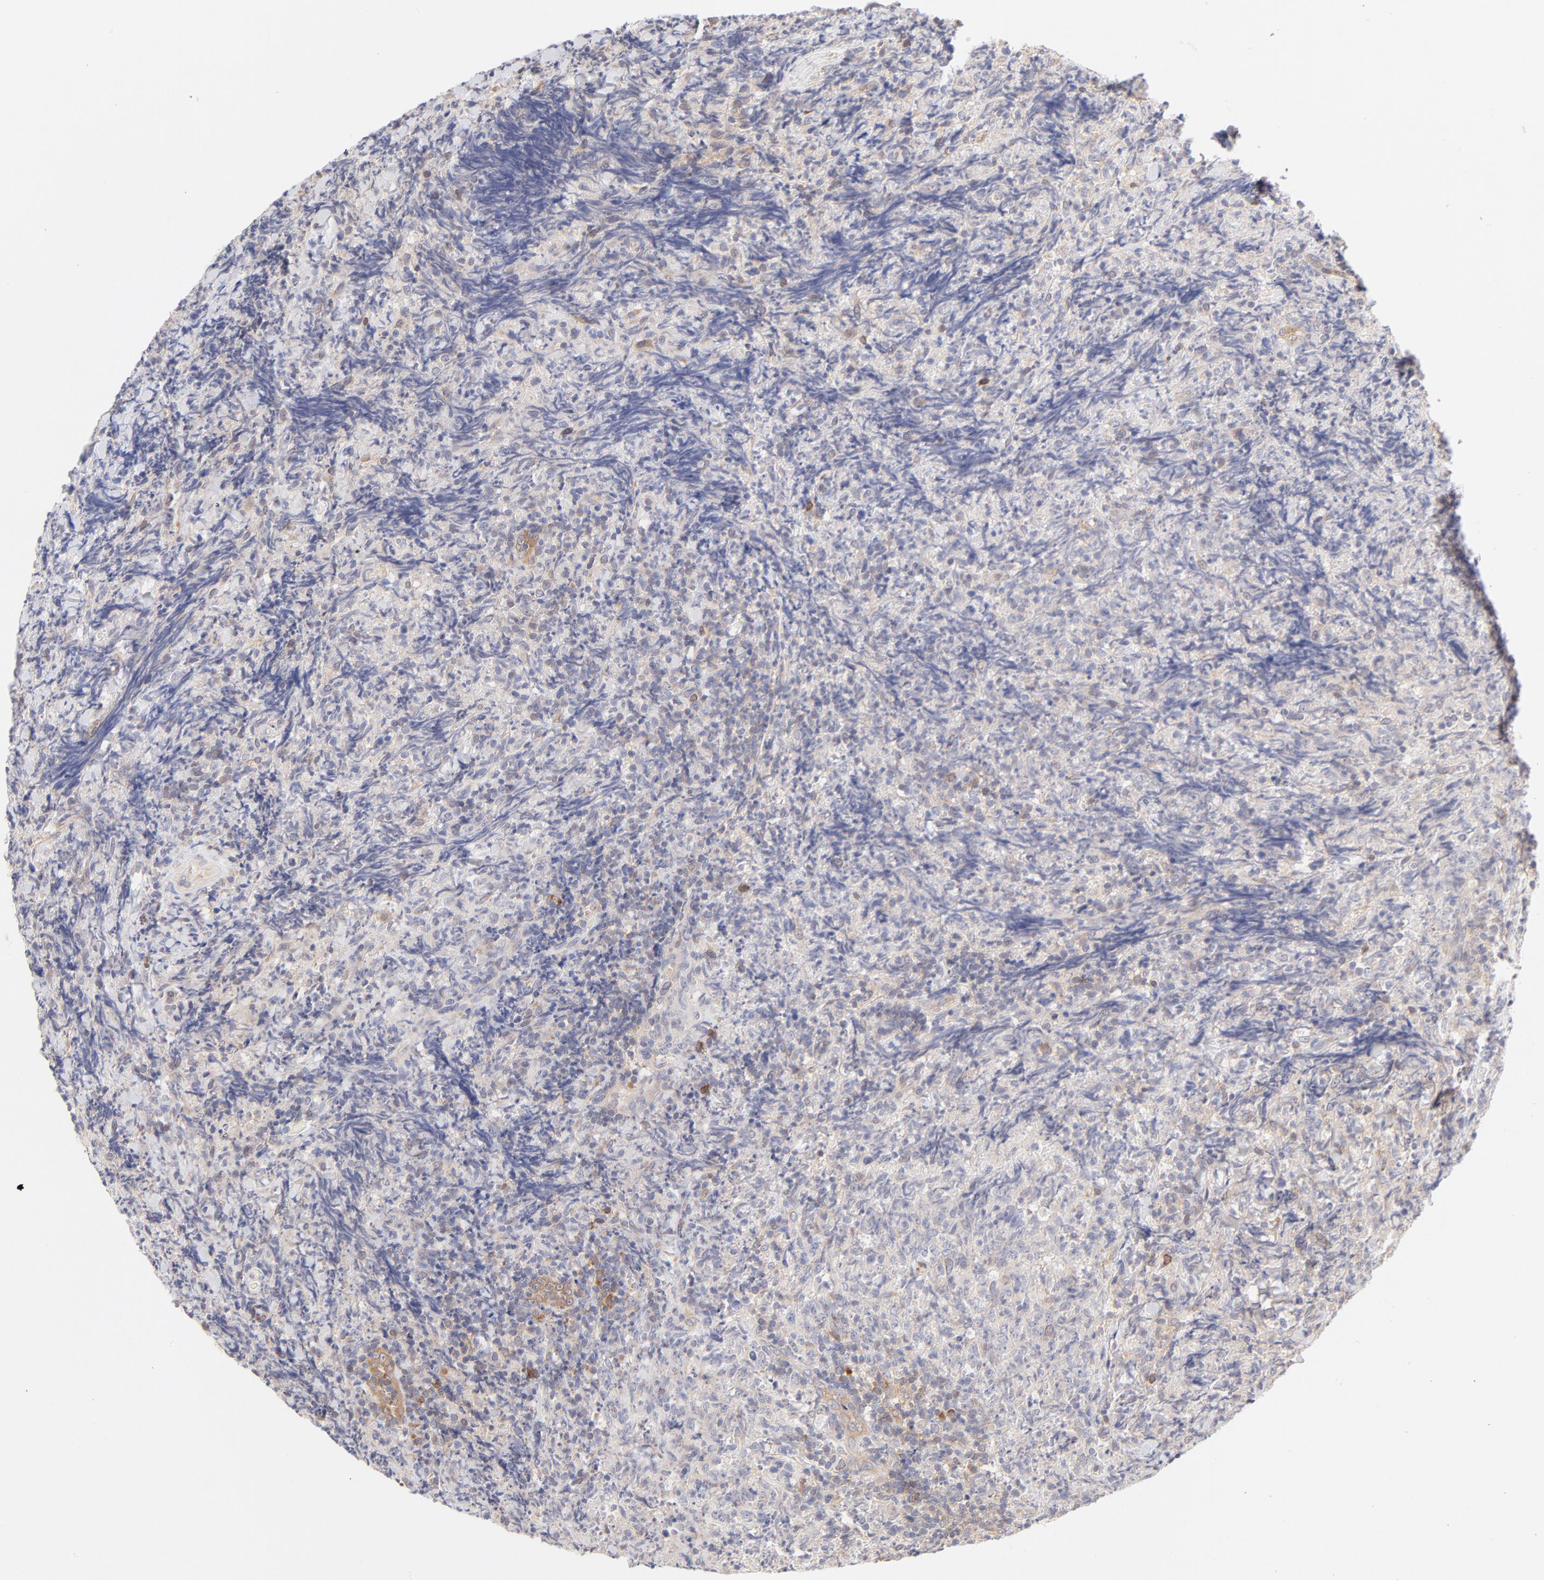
{"staining": {"intensity": "weak", "quantity": ">75%", "location": "cytoplasmic/membranous"}, "tissue": "lymphoma", "cell_type": "Tumor cells", "image_type": "cancer", "snomed": [{"axis": "morphology", "description": "Malignant lymphoma, non-Hodgkin's type, High grade"}, {"axis": "topography", "description": "Tonsil"}], "caption": "This image shows malignant lymphoma, non-Hodgkin's type (high-grade) stained with immunohistochemistry (IHC) to label a protein in brown. The cytoplasmic/membranous of tumor cells show weak positivity for the protein. Nuclei are counter-stained blue.", "gene": "RPS6KA1", "patient": {"sex": "female", "age": 36}}